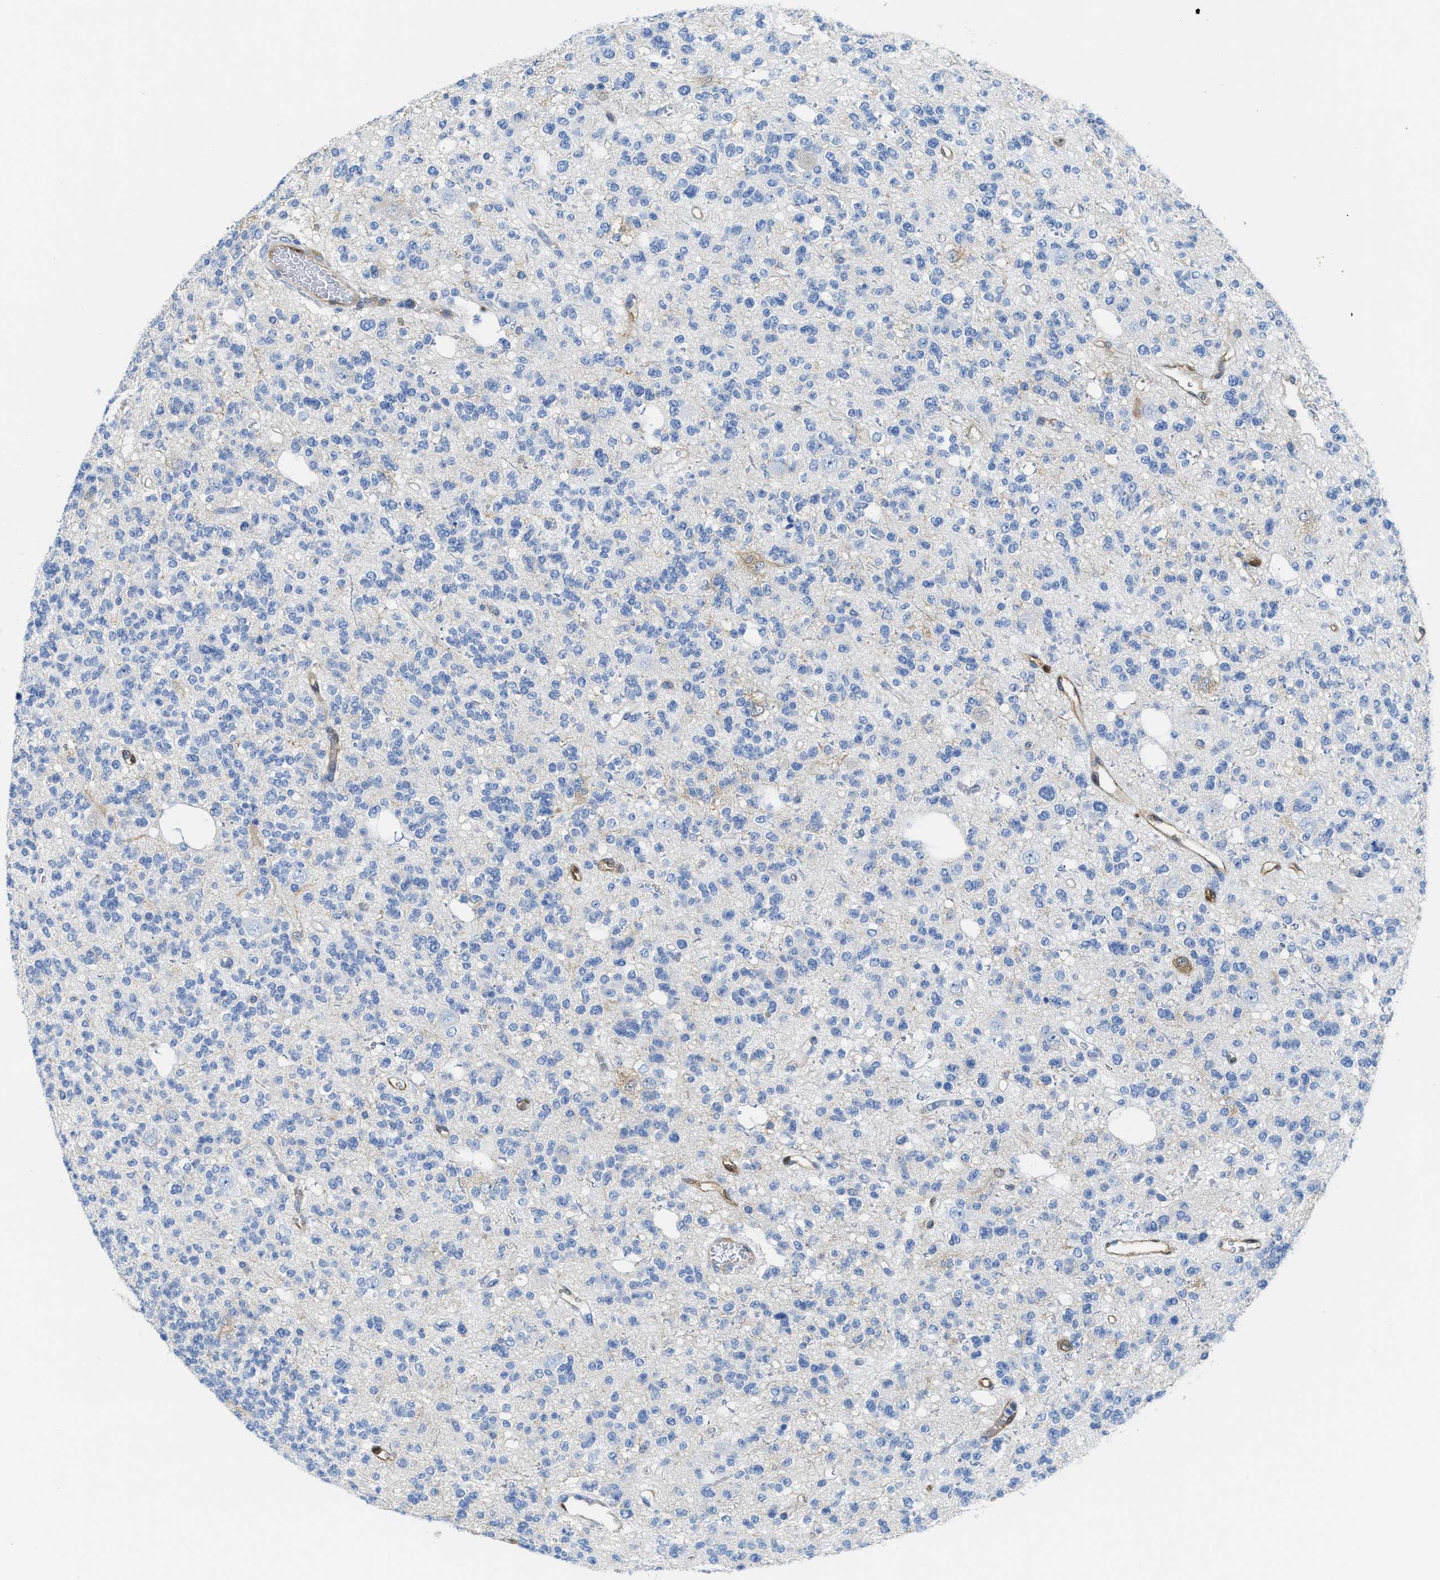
{"staining": {"intensity": "negative", "quantity": "none", "location": "none"}, "tissue": "glioma", "cell_type": "Tumor cells", "image_type": "cancer", "snomed": [{"axis": "morphology", "description": "Glioma, malignant, Low grade"}, {"axis": "topography", "description": "Brain"}], "caption": "Glioma was stained to show a protein in brown. There is no significant positivity in tumor cells.", "gene": "ASS1", "patient": {"sex": "male", "age": 38}}